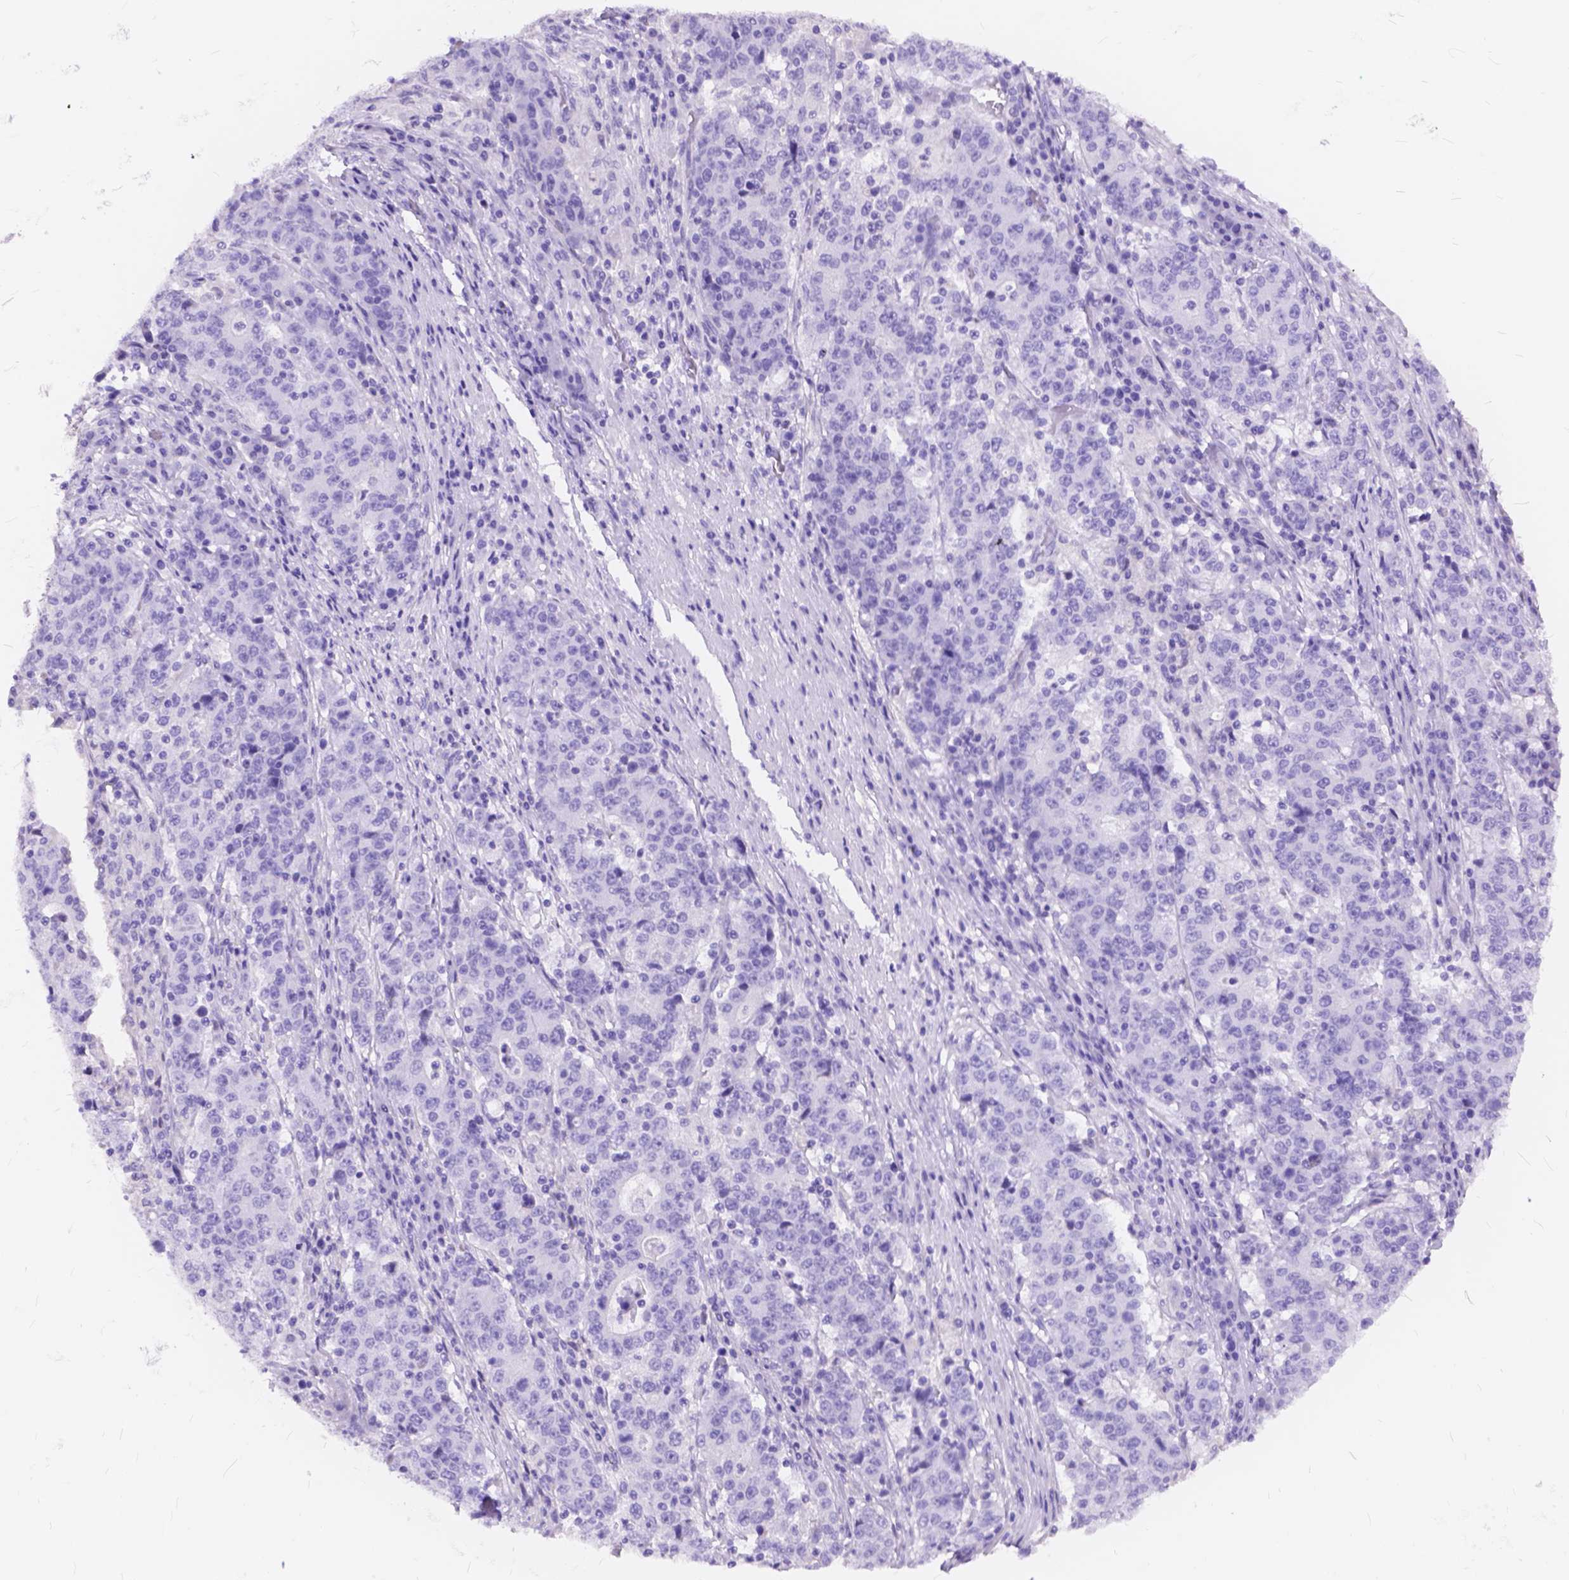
{"staining": {"intensity": "negative", "quantity": "none", "location": "none"}, "tissue": "stomach cancer", "cell_type": "Tumor cells", "image_type": "cancer", "snomed": [{"axis": "morphology", "description": "Adenocarcinoma, NOS"}, {"axis": "topography", "description": "Stomach"}], "caption": "Immunohistochemistry of stomach adenocarcinoma exhibits no staining in tumor cells.", "gene": "FOXL2", "patient": {"sex": "male", "age": 59}}